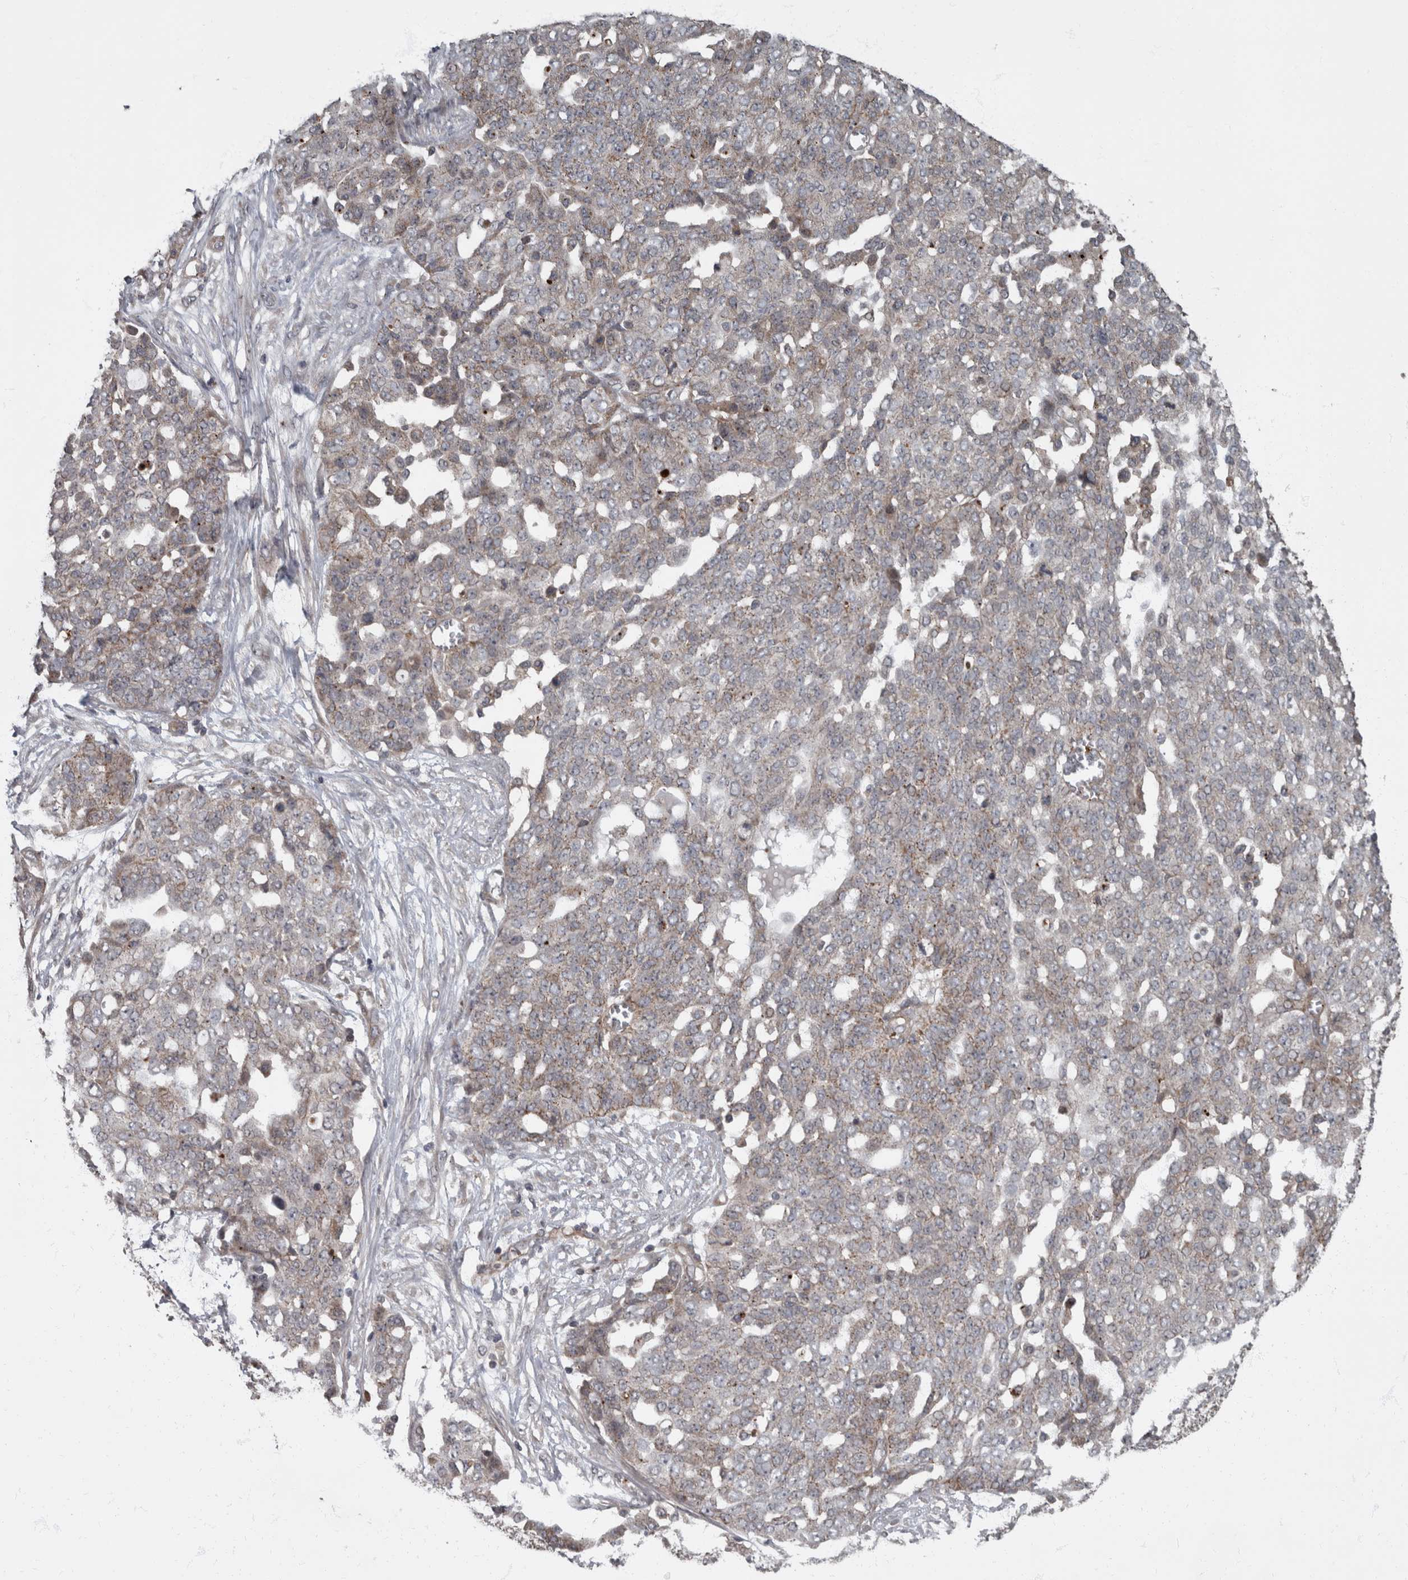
{"staining": {"intensity": "negative", "quantity": "none", "location": "none"}, "tissue": "ovarian cancer", "cell_type": "Tumor cells", "image_type": "cancer", "snomed": [{"axis": "morphology", "description": "Cystadenocarcinoma, serous, NOS"}, {"axis": "topography", "description": "Soft tissue"}, {"axis": "topography", "description": "Ovary"}], "caption": "The photomicrograph exhibits no significant staining in tumor cells of ovarian serous cystadenocarcinoma. (Immunohistochemistry (ihc), brightfield microscopy, high magnification).", "gene": "VEGFD", "patient": {"sex": "female", "age": 57}}